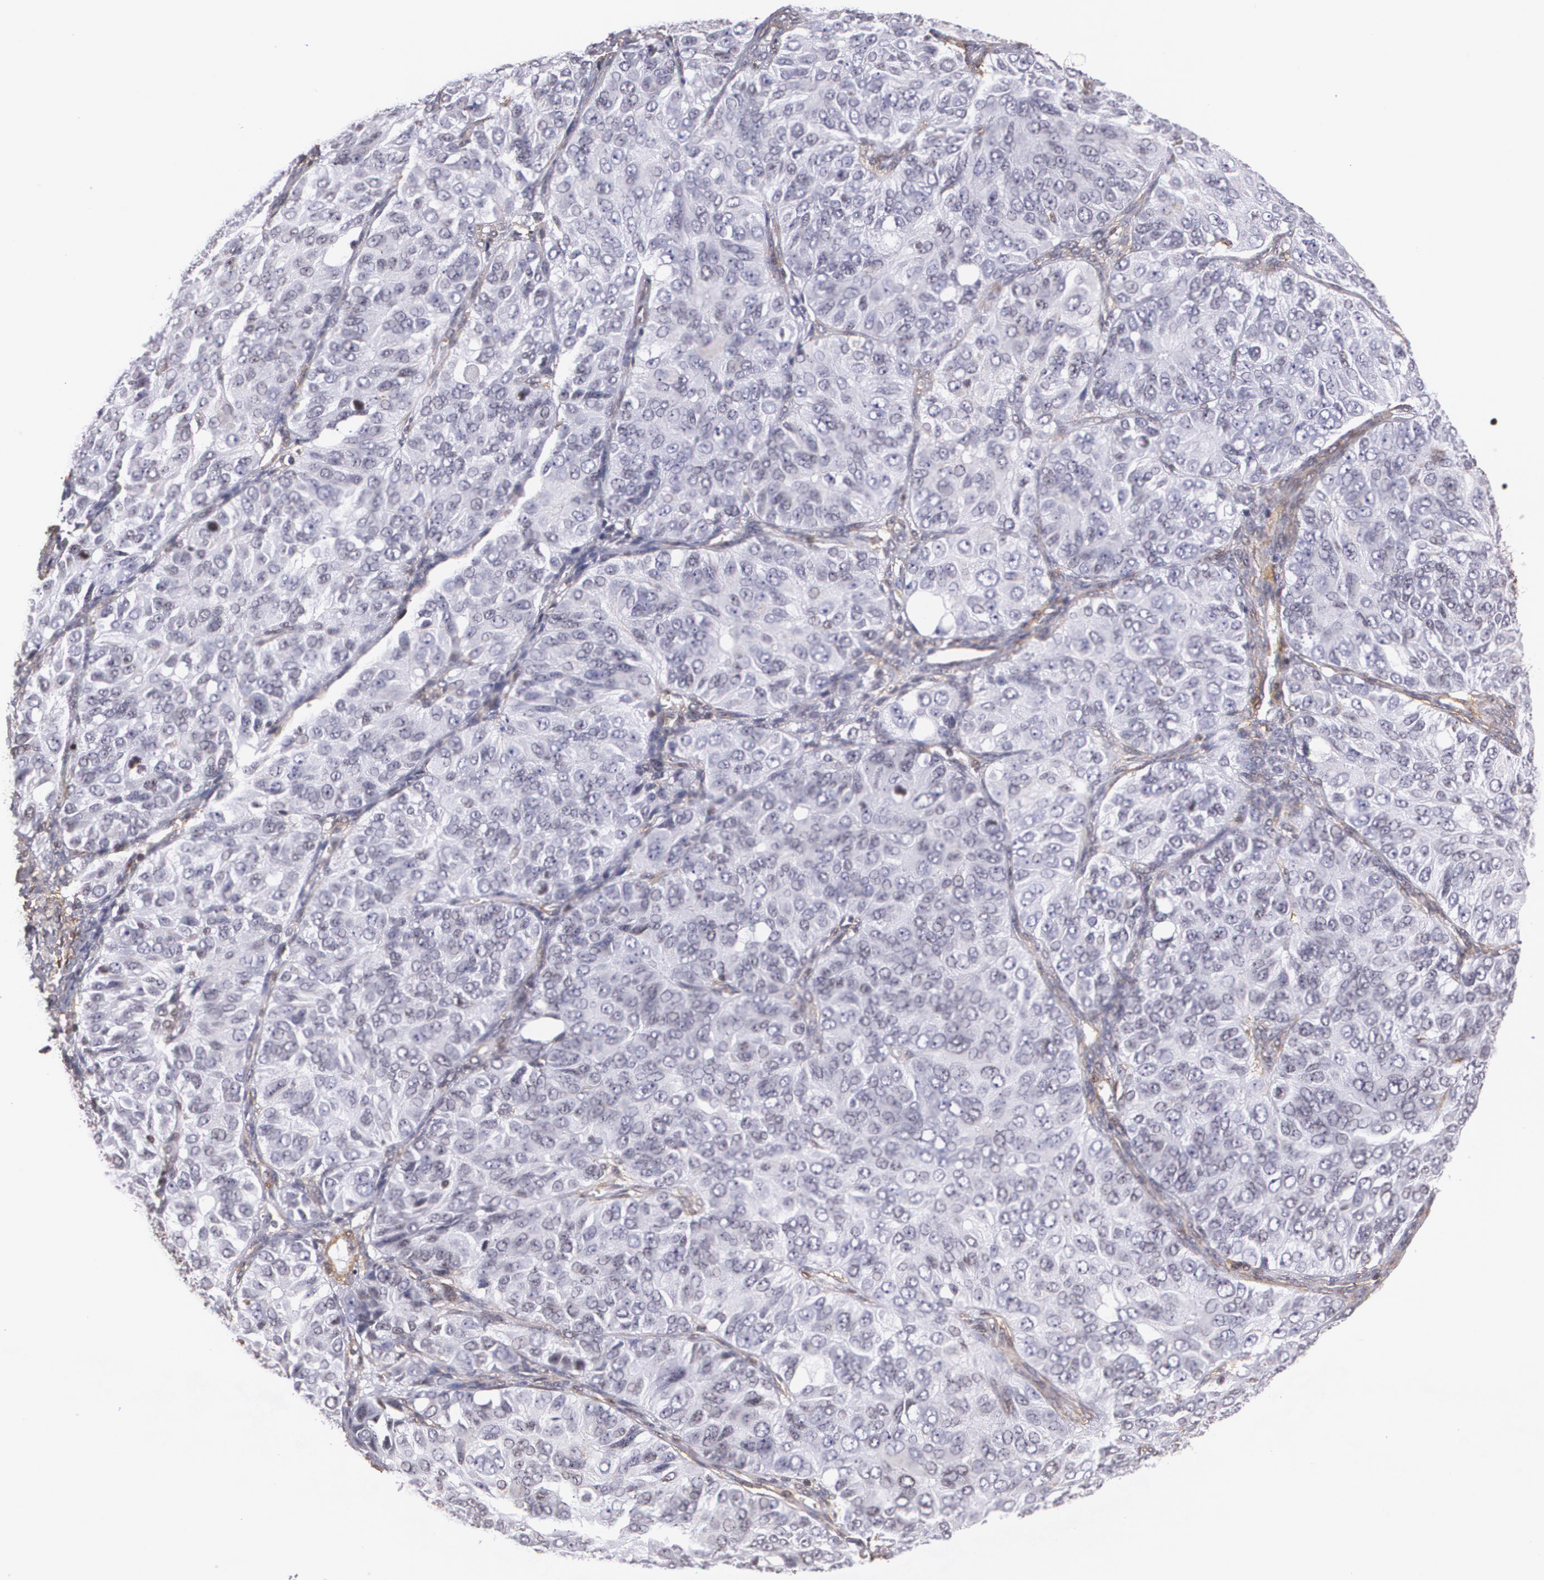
{"staining": {"intensity": "negative", "quantity": "none", "location": "none"}, "tissue": "ovarian cancer", "cell_type": "Tumor cells", "image_type": "cancer", "snomed": [{"axis": "morphology", "description": "Carcinoma, endometroid"}, {"axis": "topography", "description": "Ovary"}], "caption": "Immunohistochemical staining of human ovarian cancer reveals no significant staining in tumor cells.", "gene": "VAMP1", "patient": {"sex": "female", "age": 51}}